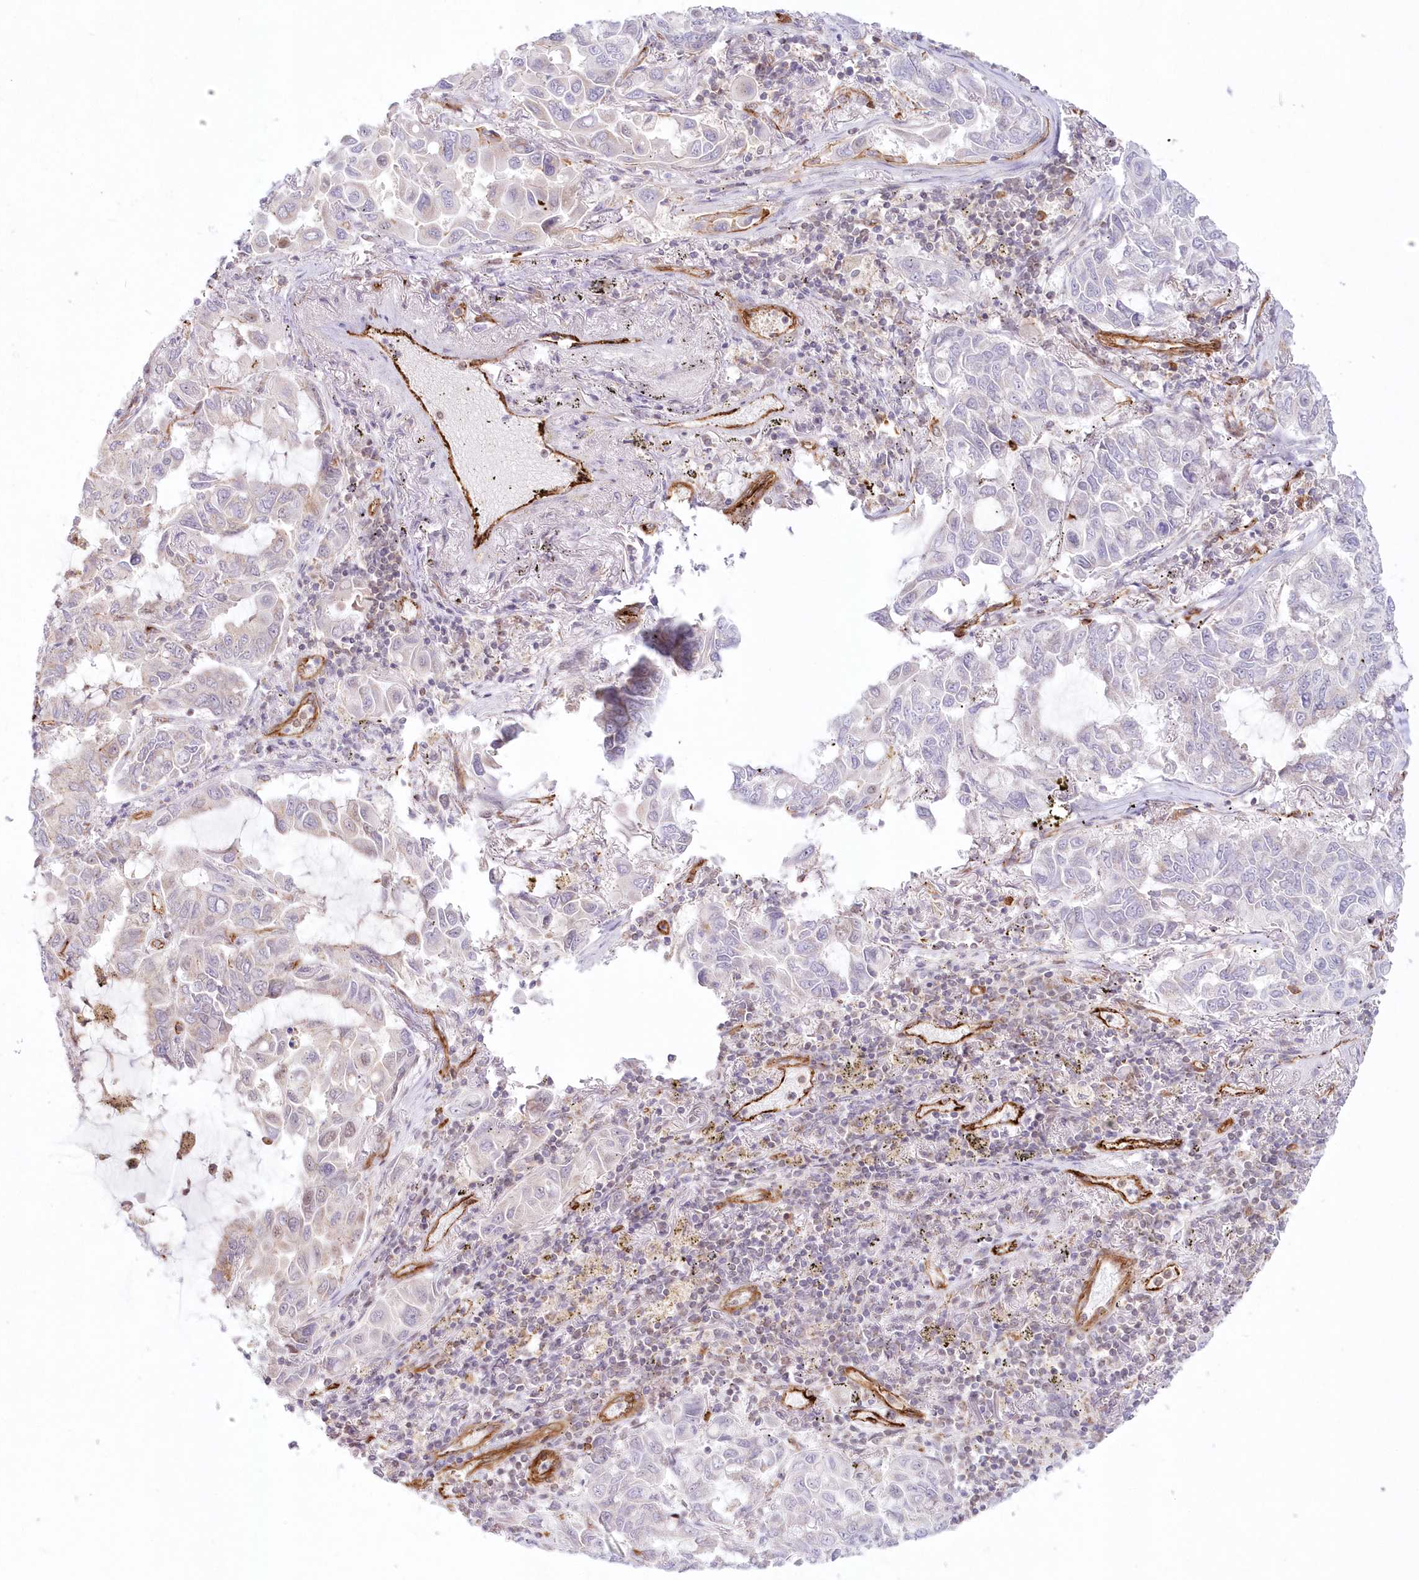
{"staining": {"intensity": "negative", "quantity": "none", "location": "none"}, "tissue": "lung cancer", "cell_type": "Tumor cells", "image_type": "cancer", "snomed": [{"axis": "morphology", "description": "Adenocarcinoma, NOS"}, {"axis": "topography", "description": "Lung"}], "caption": "The micrograph exhibits no significant expression in tumor cells of lung cancer (adenocarcinoma).", "gene": "AFAP1L2", "patient": {"sex": "male", "age": 64}}